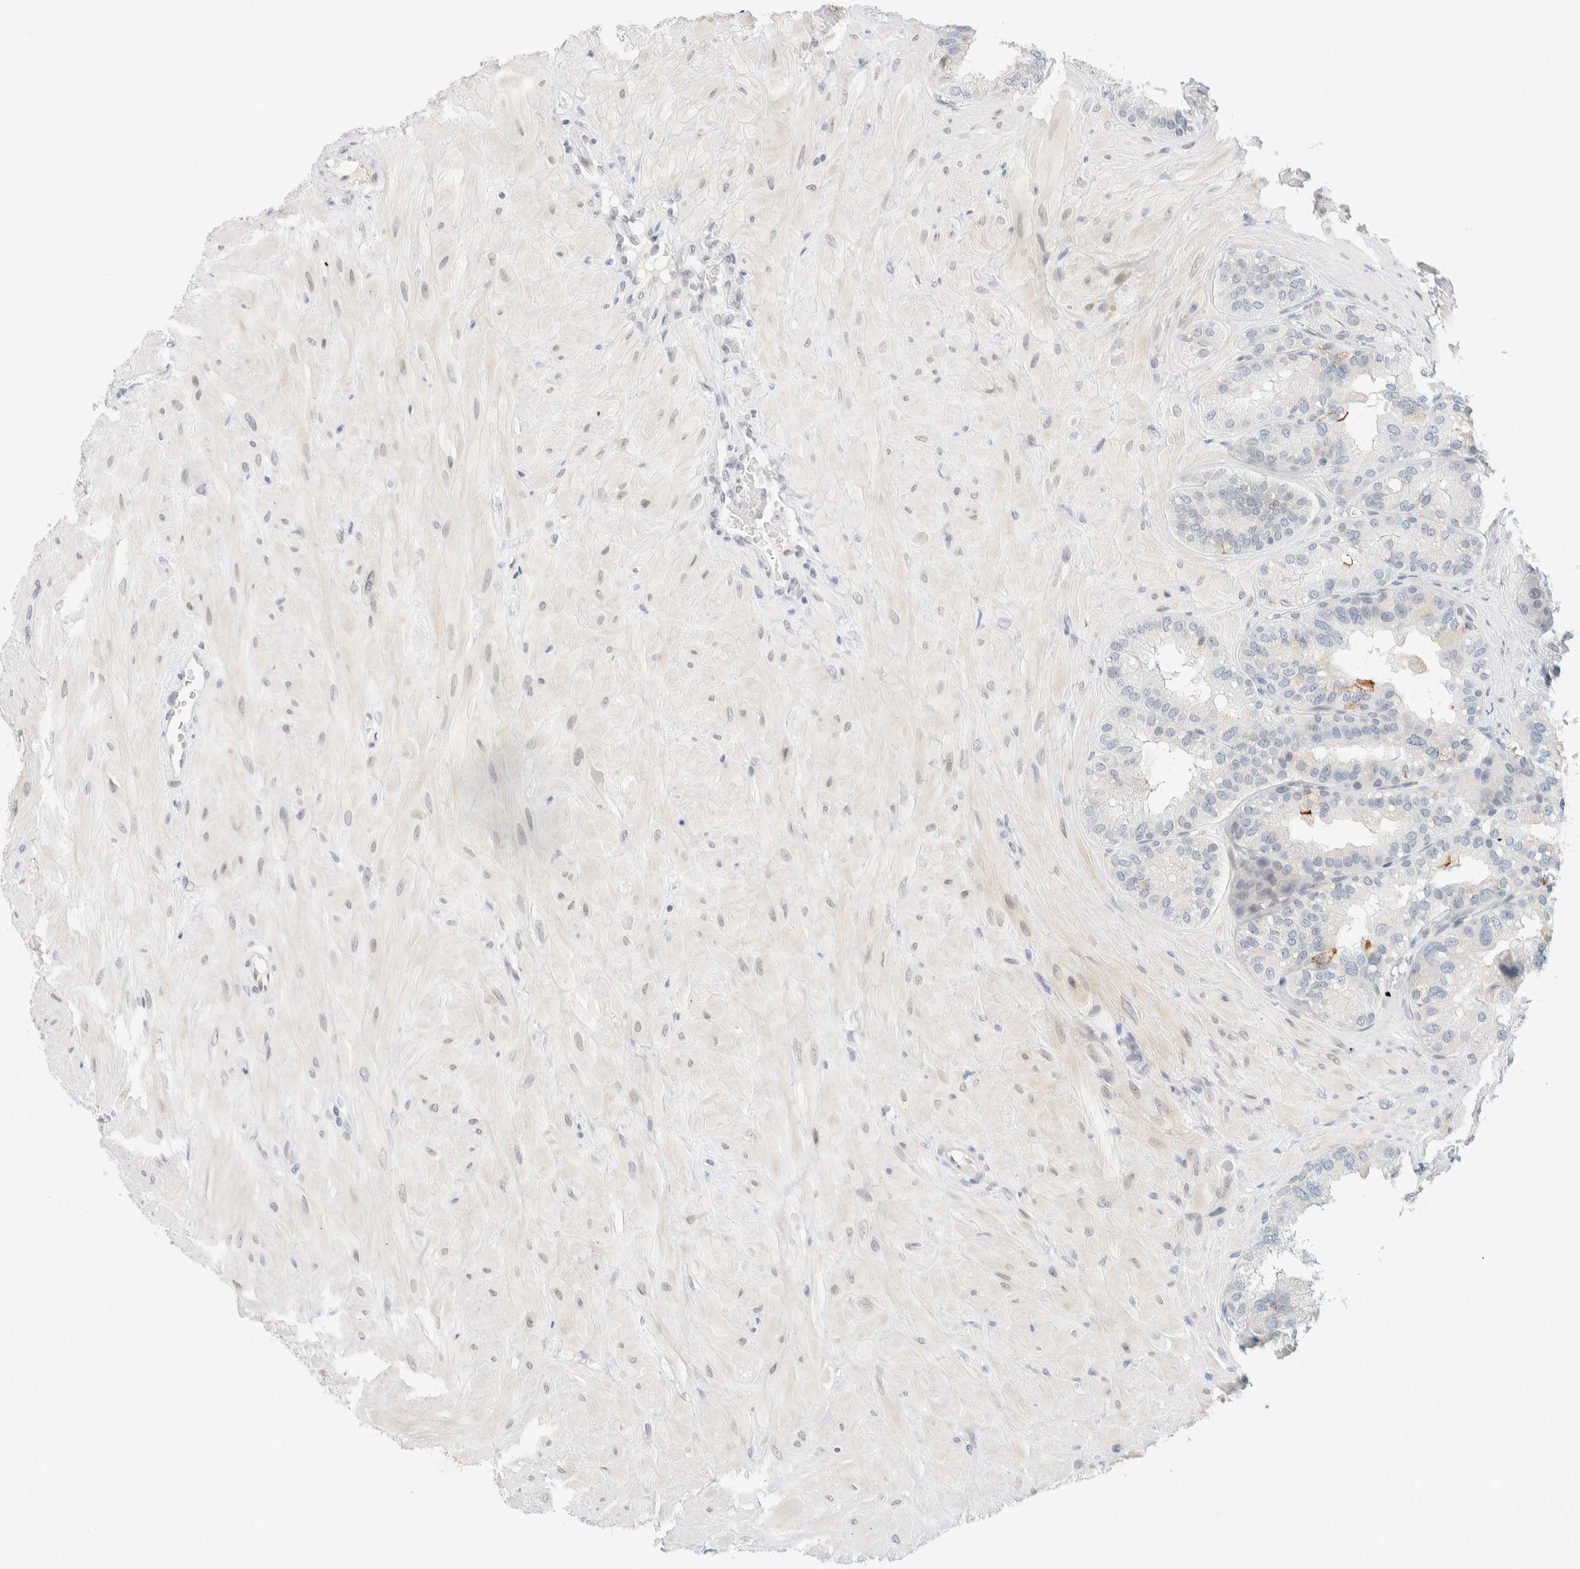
{"staining": {"intensity": "moderate", "quantity": "<25%", "location": "cytoplasmic/membranous"}, "tissue": "seminal vesicle", "cell_type": "Glandular cells", "image_type": "normal", "snomed": [{"axis": "morphology", "description": "Normal tissue, NOS"}, {"axis": "topography", "description": "Prostate"}, {"axis": "topography", "description": "Seminal veicle"}], "caption": "Glandular cells exhibit low levels of moderate cytoplasmic/membranous staining in about <25% of cells in benign seminal vesicle. The protein is shown in brown color, while the nuclei are stained blue.", "gene": "C1QTNF12", "patient": {"sex": "male", "age": 51}}